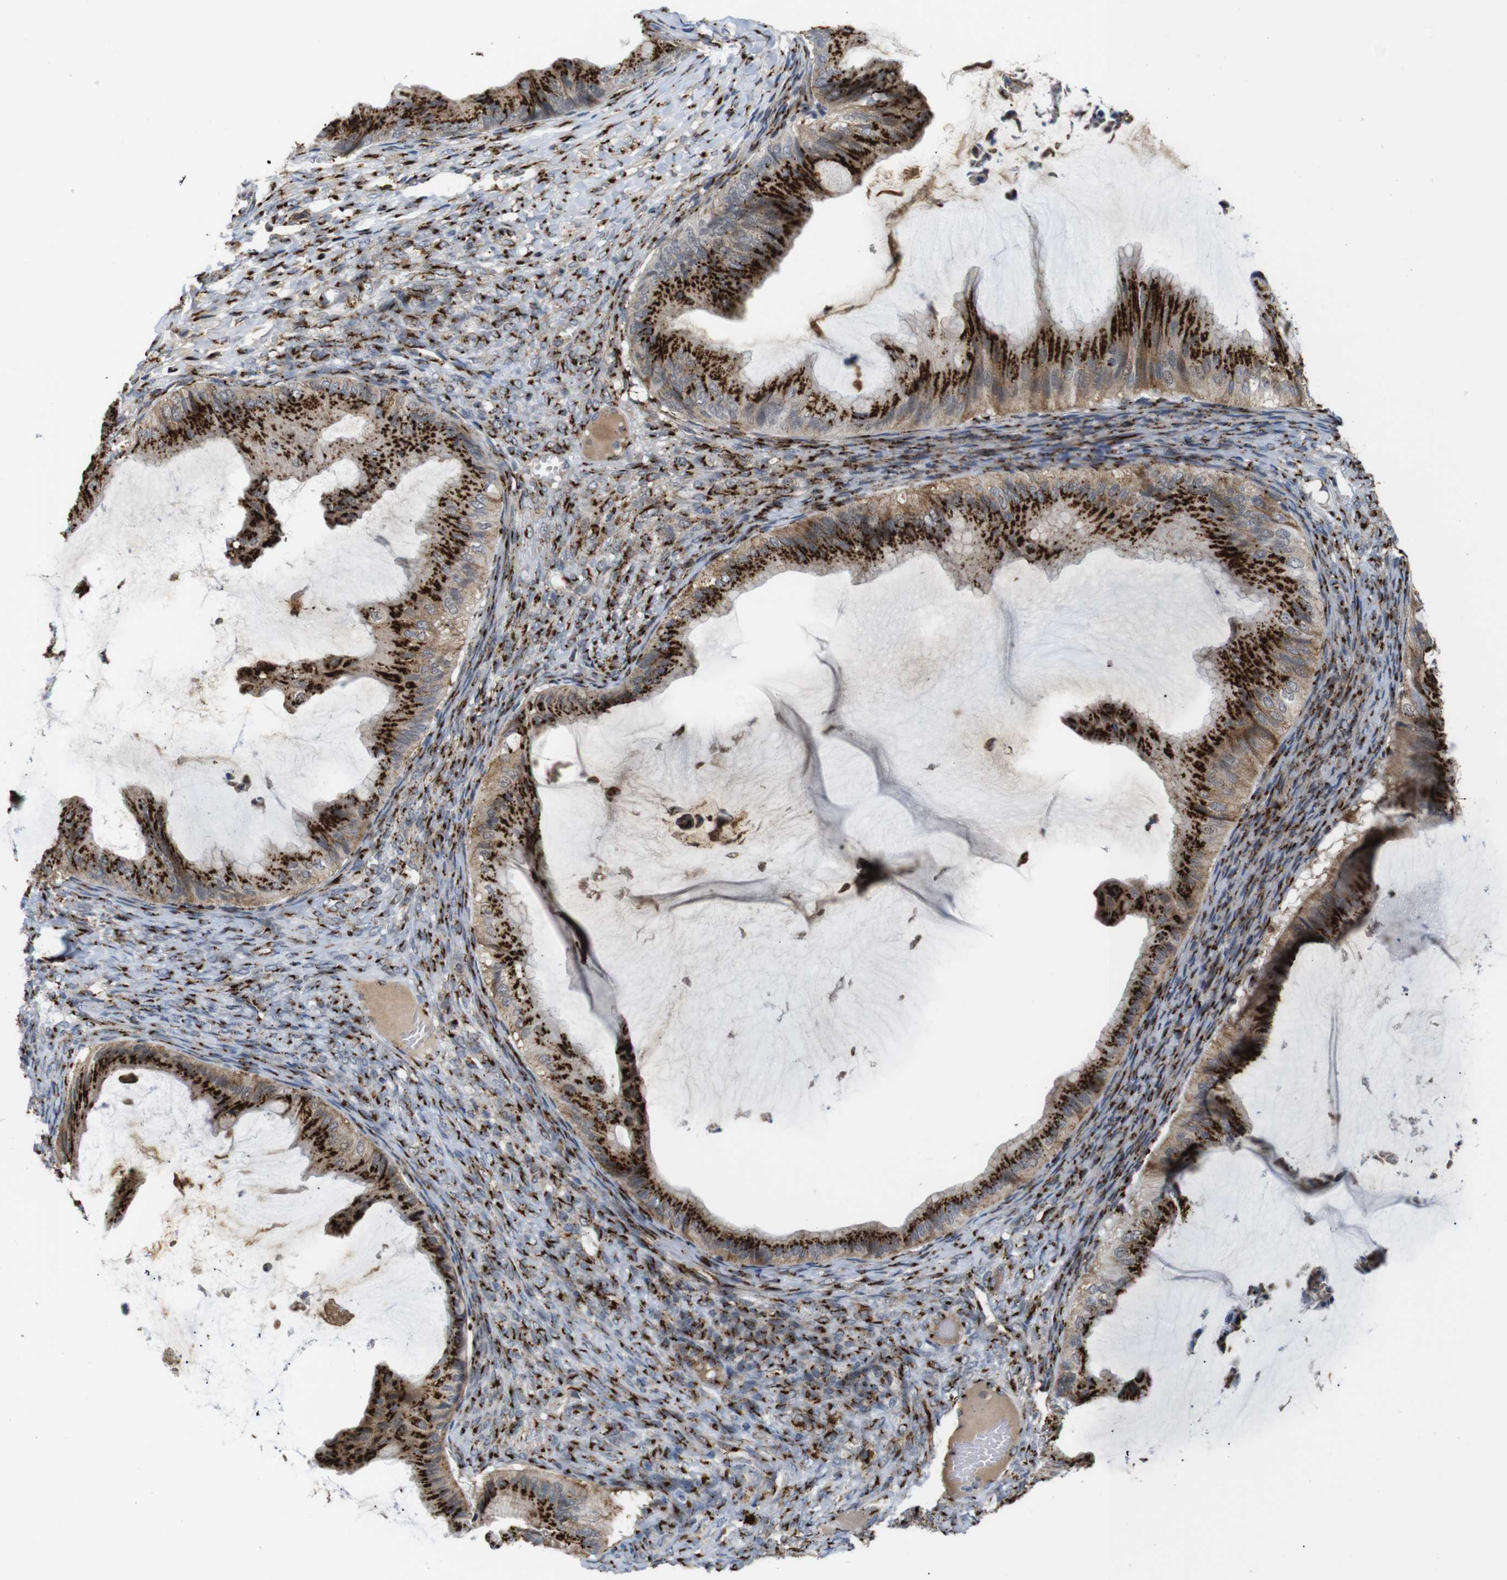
{"staining": {"intensity": "strong", "quantity": ">75%", "location": "cytoplasmic/membranous"}, "tissue": "ovarian cancer", "cell_type": "Tumor cells", "image_type": "cancer", "snomed": [{"axis": "morphology", "description": "Cystadenocarcinoma, mucinous, NOS"}, {"axis": "topography", "description": "Ovary"}], "caption": "This image reveals ovarian cancer (mucinous cystadenocarcinoma) stained with immunohistochemistry (IHC) to label a protein in brown. The cytoplasmic/membranous of tumor cells show strong positivity for the protein. Nuclei are counter-stained blue.", "gene": "TGOLN2", "patient": {"sex": "female", "age": 61}}